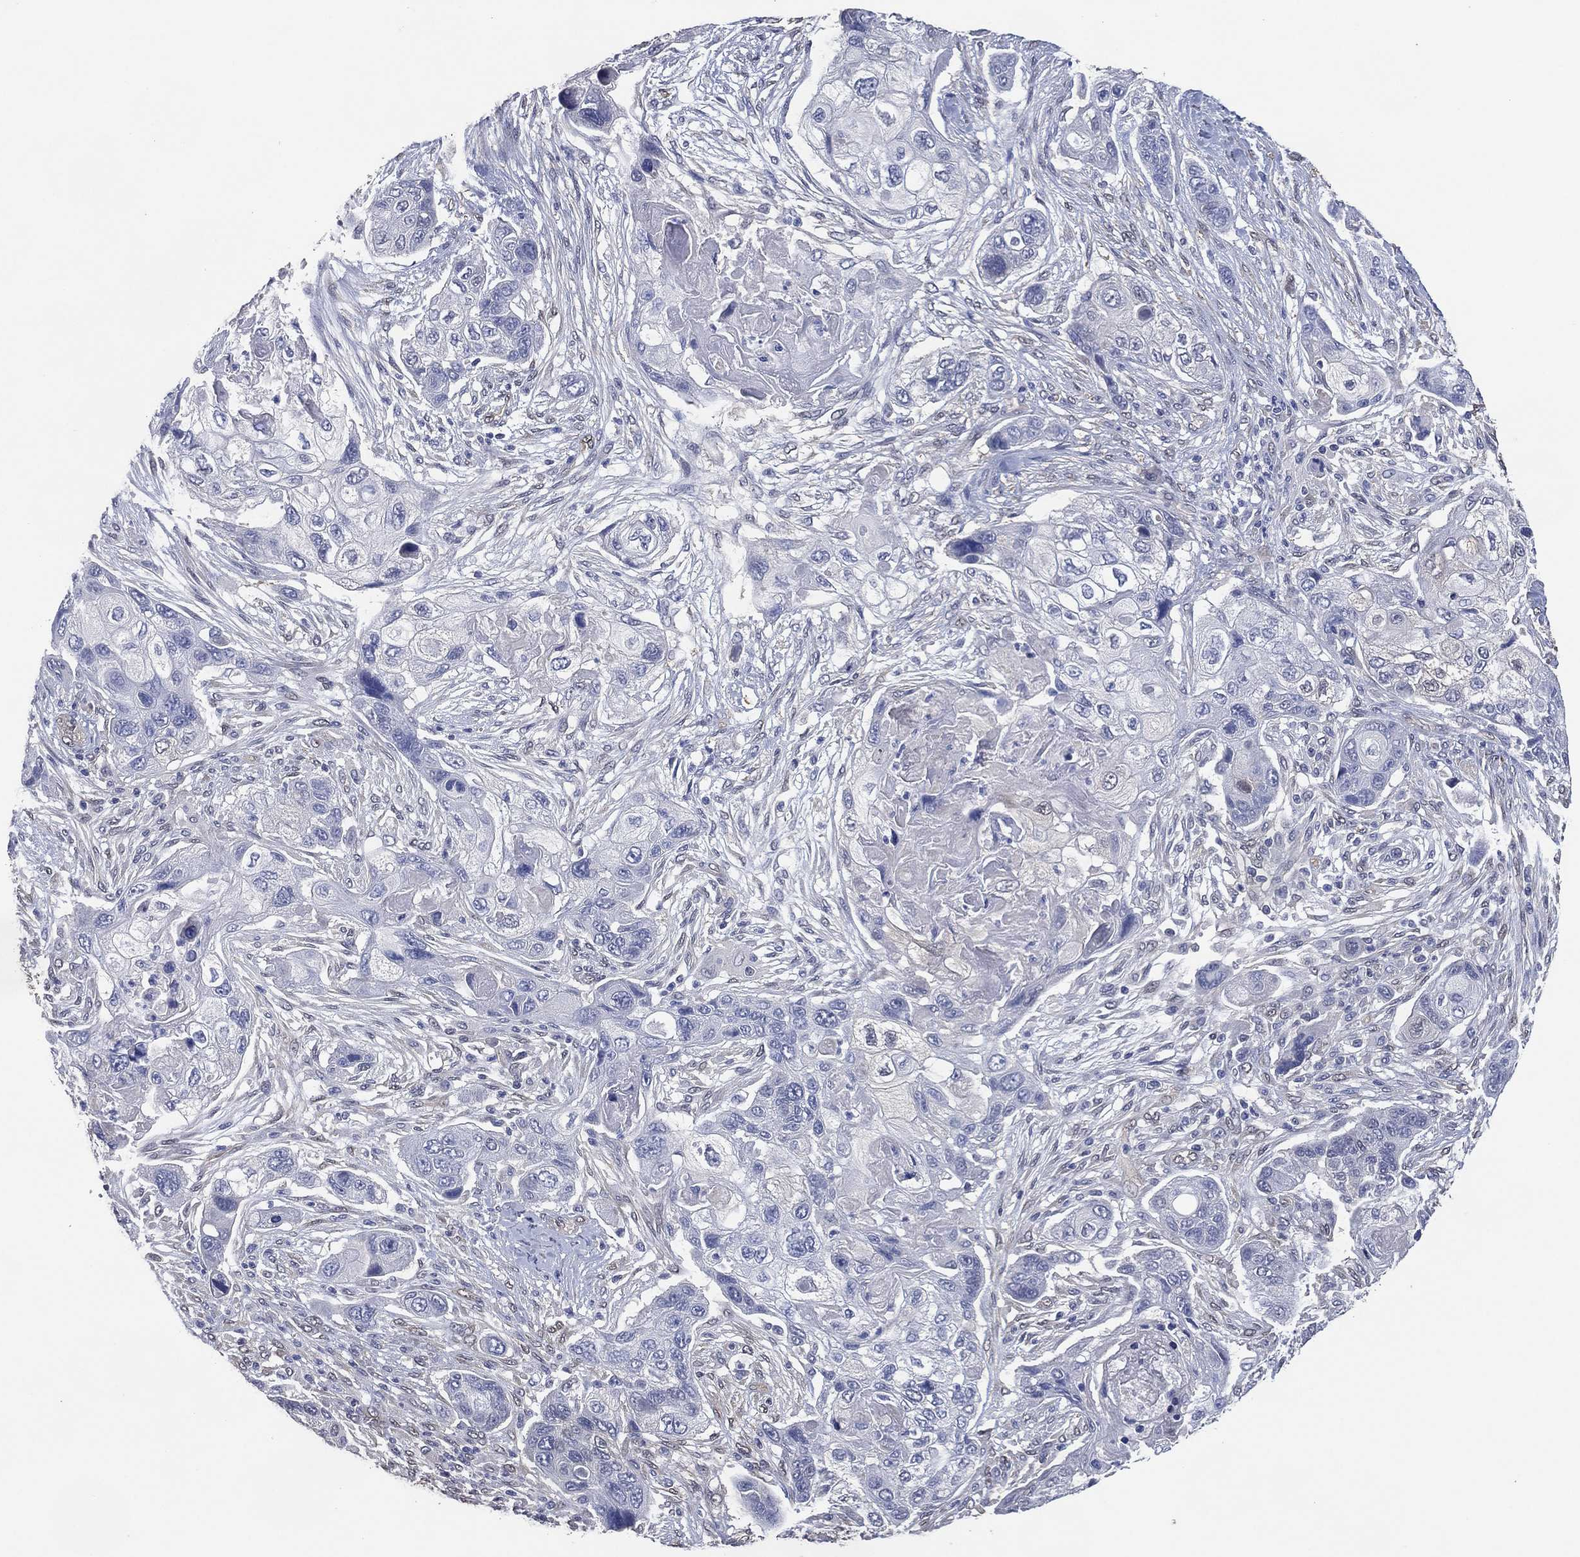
{"staining": {"intensity": "negative", "quantity": "none", "location": "none"}, "tissue": "lung cancer", "cell_type": "Tumor cells", "image_type": "cancer", "snomed": [{"axis": "morphology", "description": "Squamous cell carcinoma, NOS"}, {"axis": "topography", "description": "Lung"}], "caption": "Immunohistochemical staining of human lung cancer shows no significant staining in tumor cells. (DAB IHC visualized using brightfield microscopy, high magnification).", "gene": "AK1", "patient": {"sex": "male", "age": 69}}